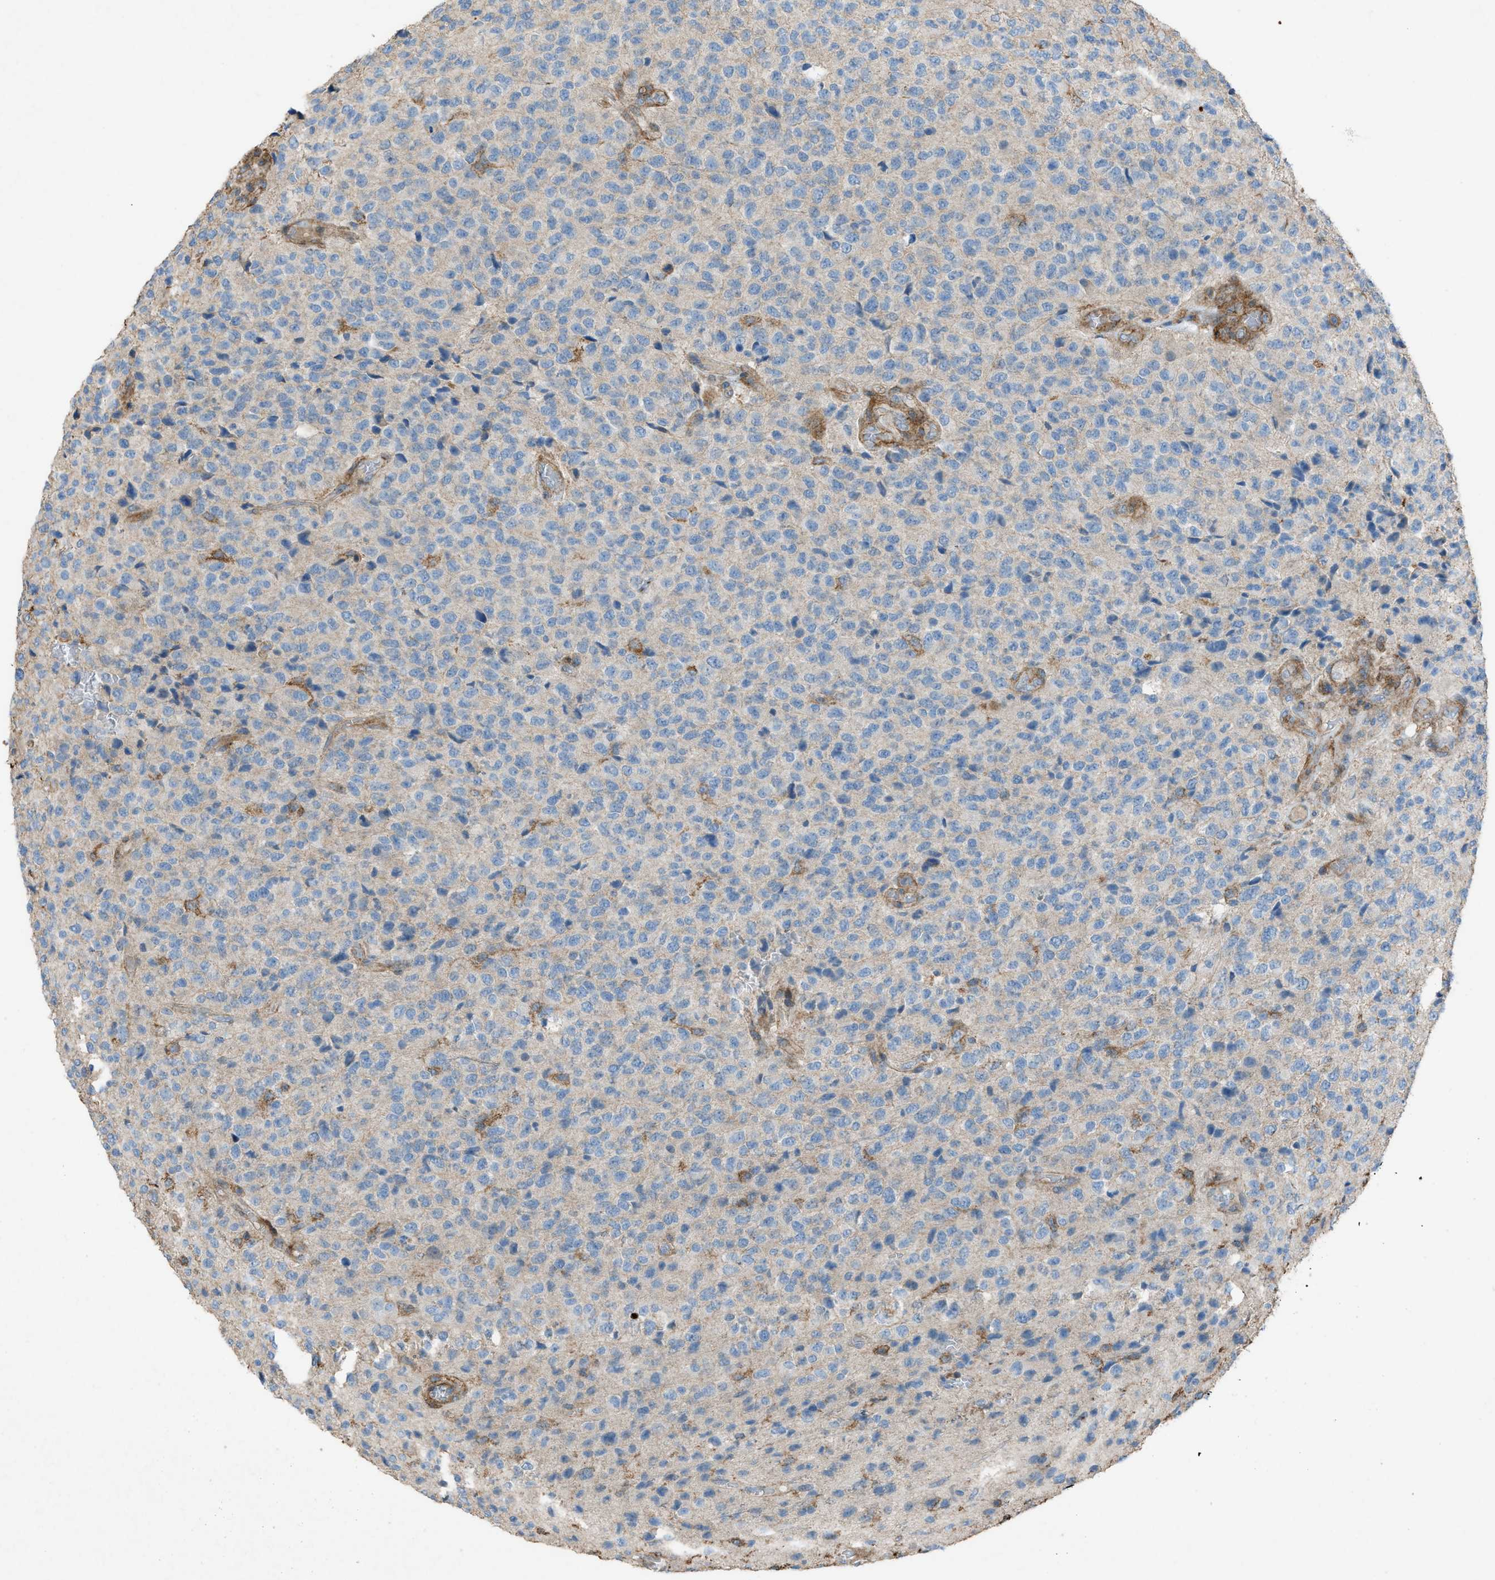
{"staining": {"intensity": "weak", "quantity": "<25%", "location": "cytoplasmic/membranous"}, "tissue": "glioma", "cell_type": "Tumor cells", "image_type": "cancer", "snomed": [{"axis": "morphology", "description": "Glioma, malignant, High grade"}, {"axis": "topography", "description": "pancreas cauda"}], "caption": "Malignant glioma (high-grade) was stained to show a protein in brown. There is no significant positivity in tumor cells. (Immunohistochemistry, brightfield microscopy, high magnification).", "gene": "NCK2", "patient": {"sex": "male", "age": 60}}